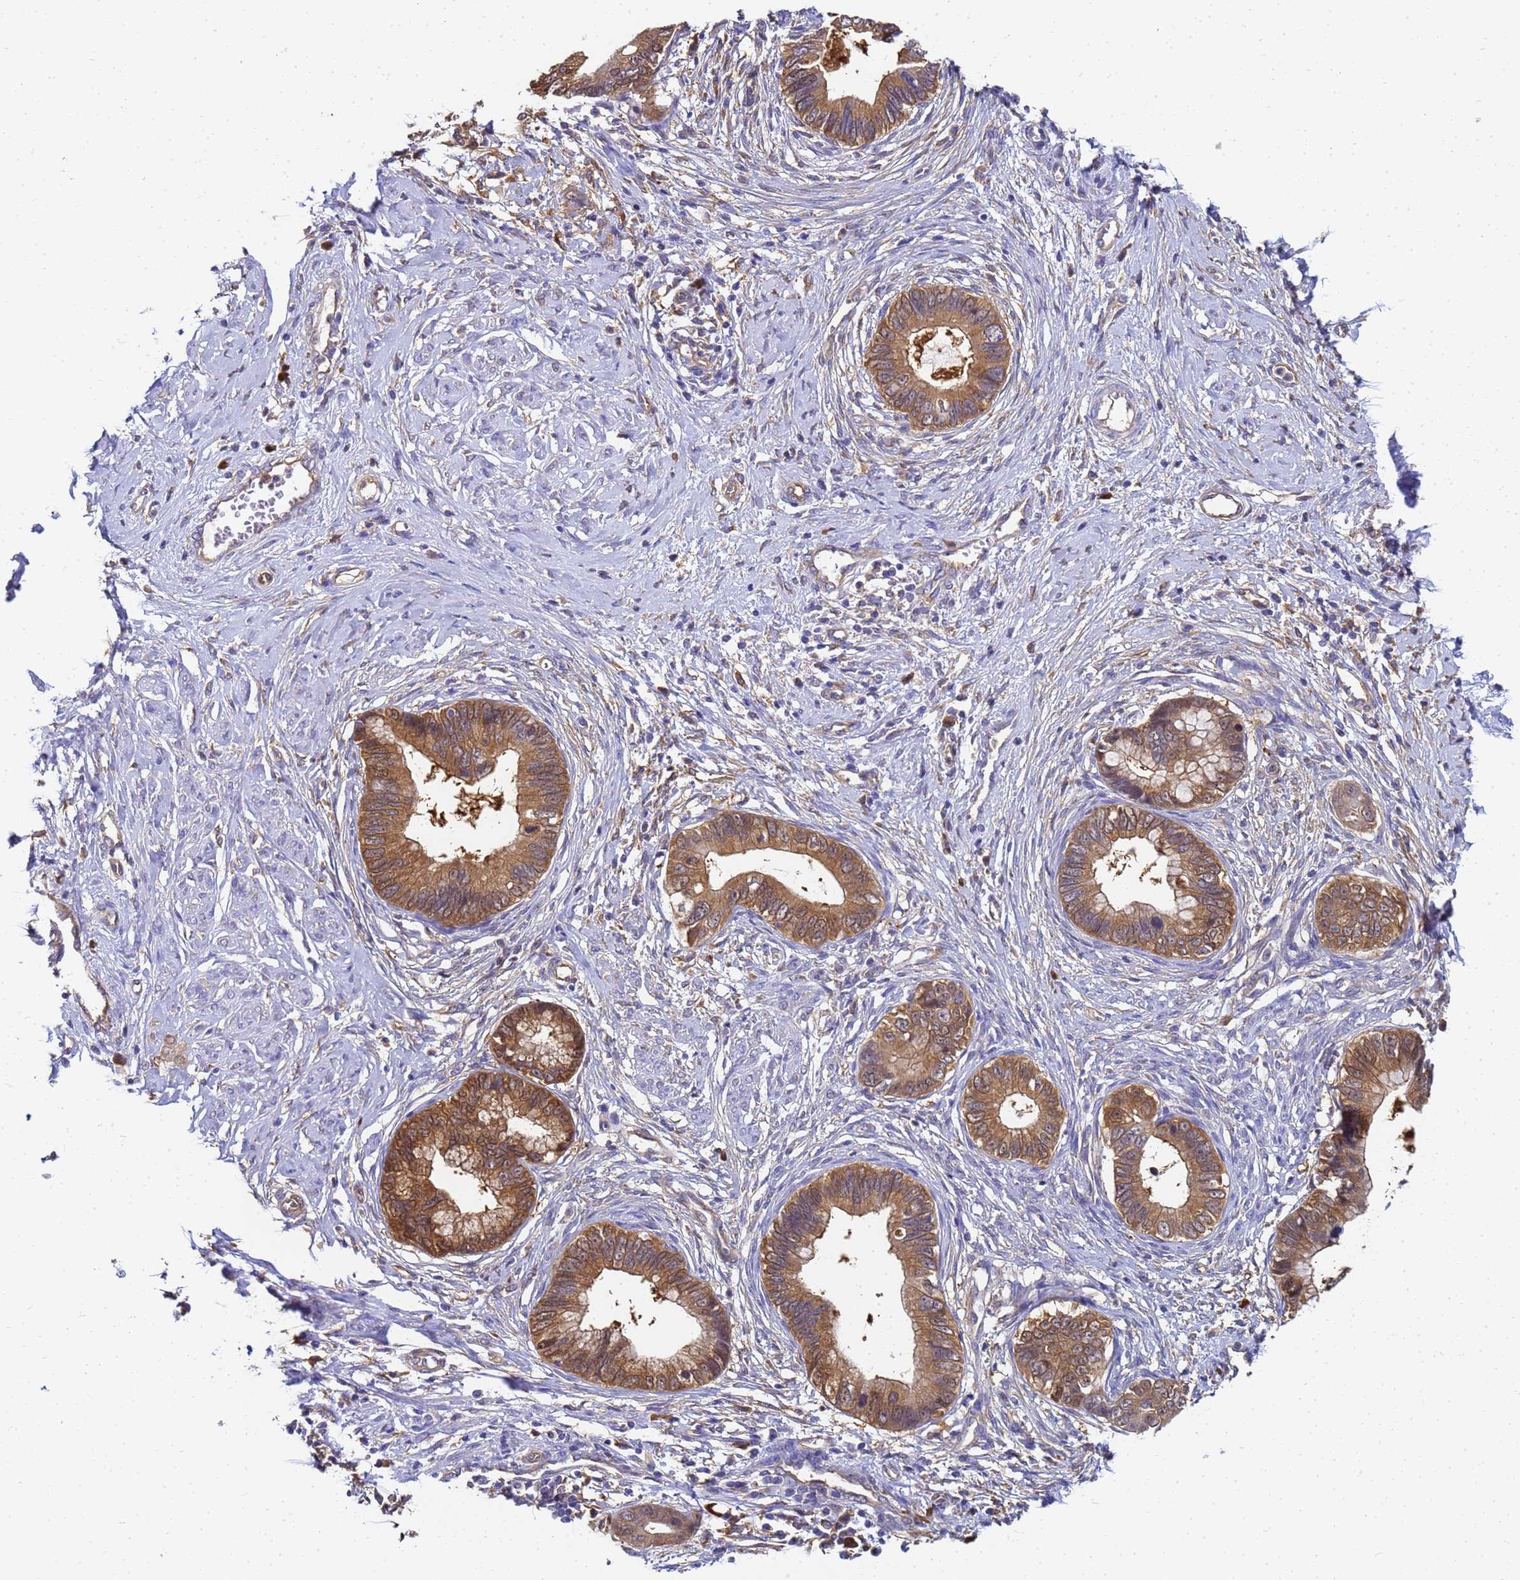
{"staining": {"intensity": "moderate", "quantity": ">75%", "location": "cytoplasmic/membranous"}, "tissue": "cervical cancer", "cell_type": "Tumor cells", "image_type": "cancer", "snomed": [{"axis": "morphology", "description": "Adenocarcinoma, NOS"}, {"axis": "topography", "description": "Cervix"}], "caption": "Cervical cancer (adenocarcinoma) stained for a protein demonstrates moderate cytoplasmic/membranous positivity in tumor cells.", "gene": "NME1-NME2", "patient": {"sex": "female", "age": 44}}